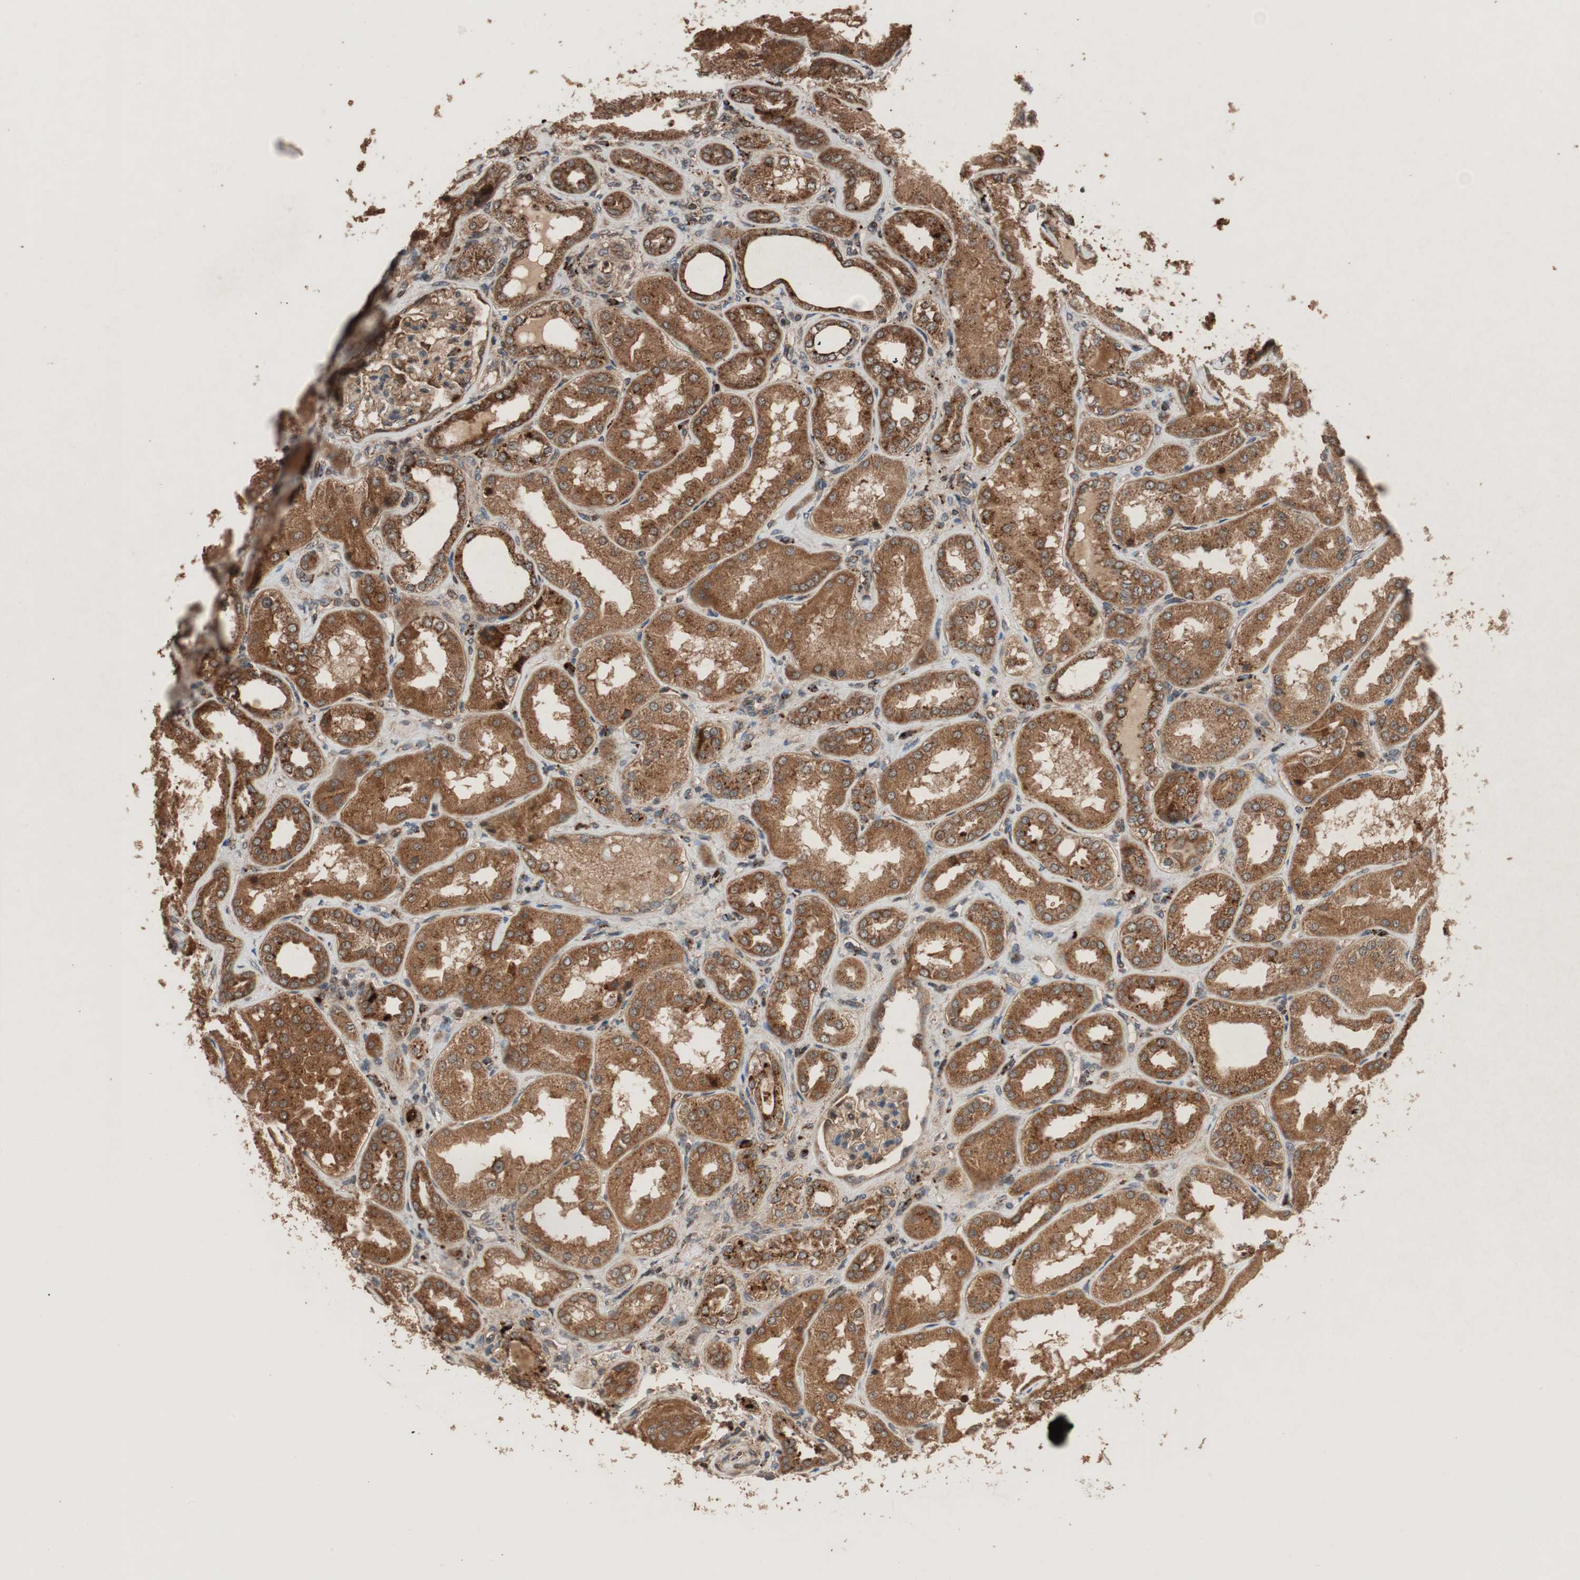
{"staining": {"intensity": "strong", "quantity": ">75%", "location": "cytoplasmic/membranous,nuclear"}, "tissue": "kidney", "cell_type": "Cells in glomeruli", "image_type": "normal", "snomed": [{"axis": "morphology", "description": "Normal tissue, NOS"}, {"axis": "topography", "description": "Kidney"}], "caption": "High-magnification brightfield microscopy of normal kidney stained with DAB (3,3'-diaminobenzidine) (brown) and counterstained with hematoxylin (blue). cells in glomeruli exhibit strong cytoplasmic/membranous,nuclear positivity is appreciated in approximately>75% of cells. The staining is performed using DAB (3,3'-diaminobenzidine) brown chromogen to label protein expression. The nuclei are counter-stained blue using hematoxylin.", "gene": "RAB1A", "patient": {"sex": "female", "age": 56}}